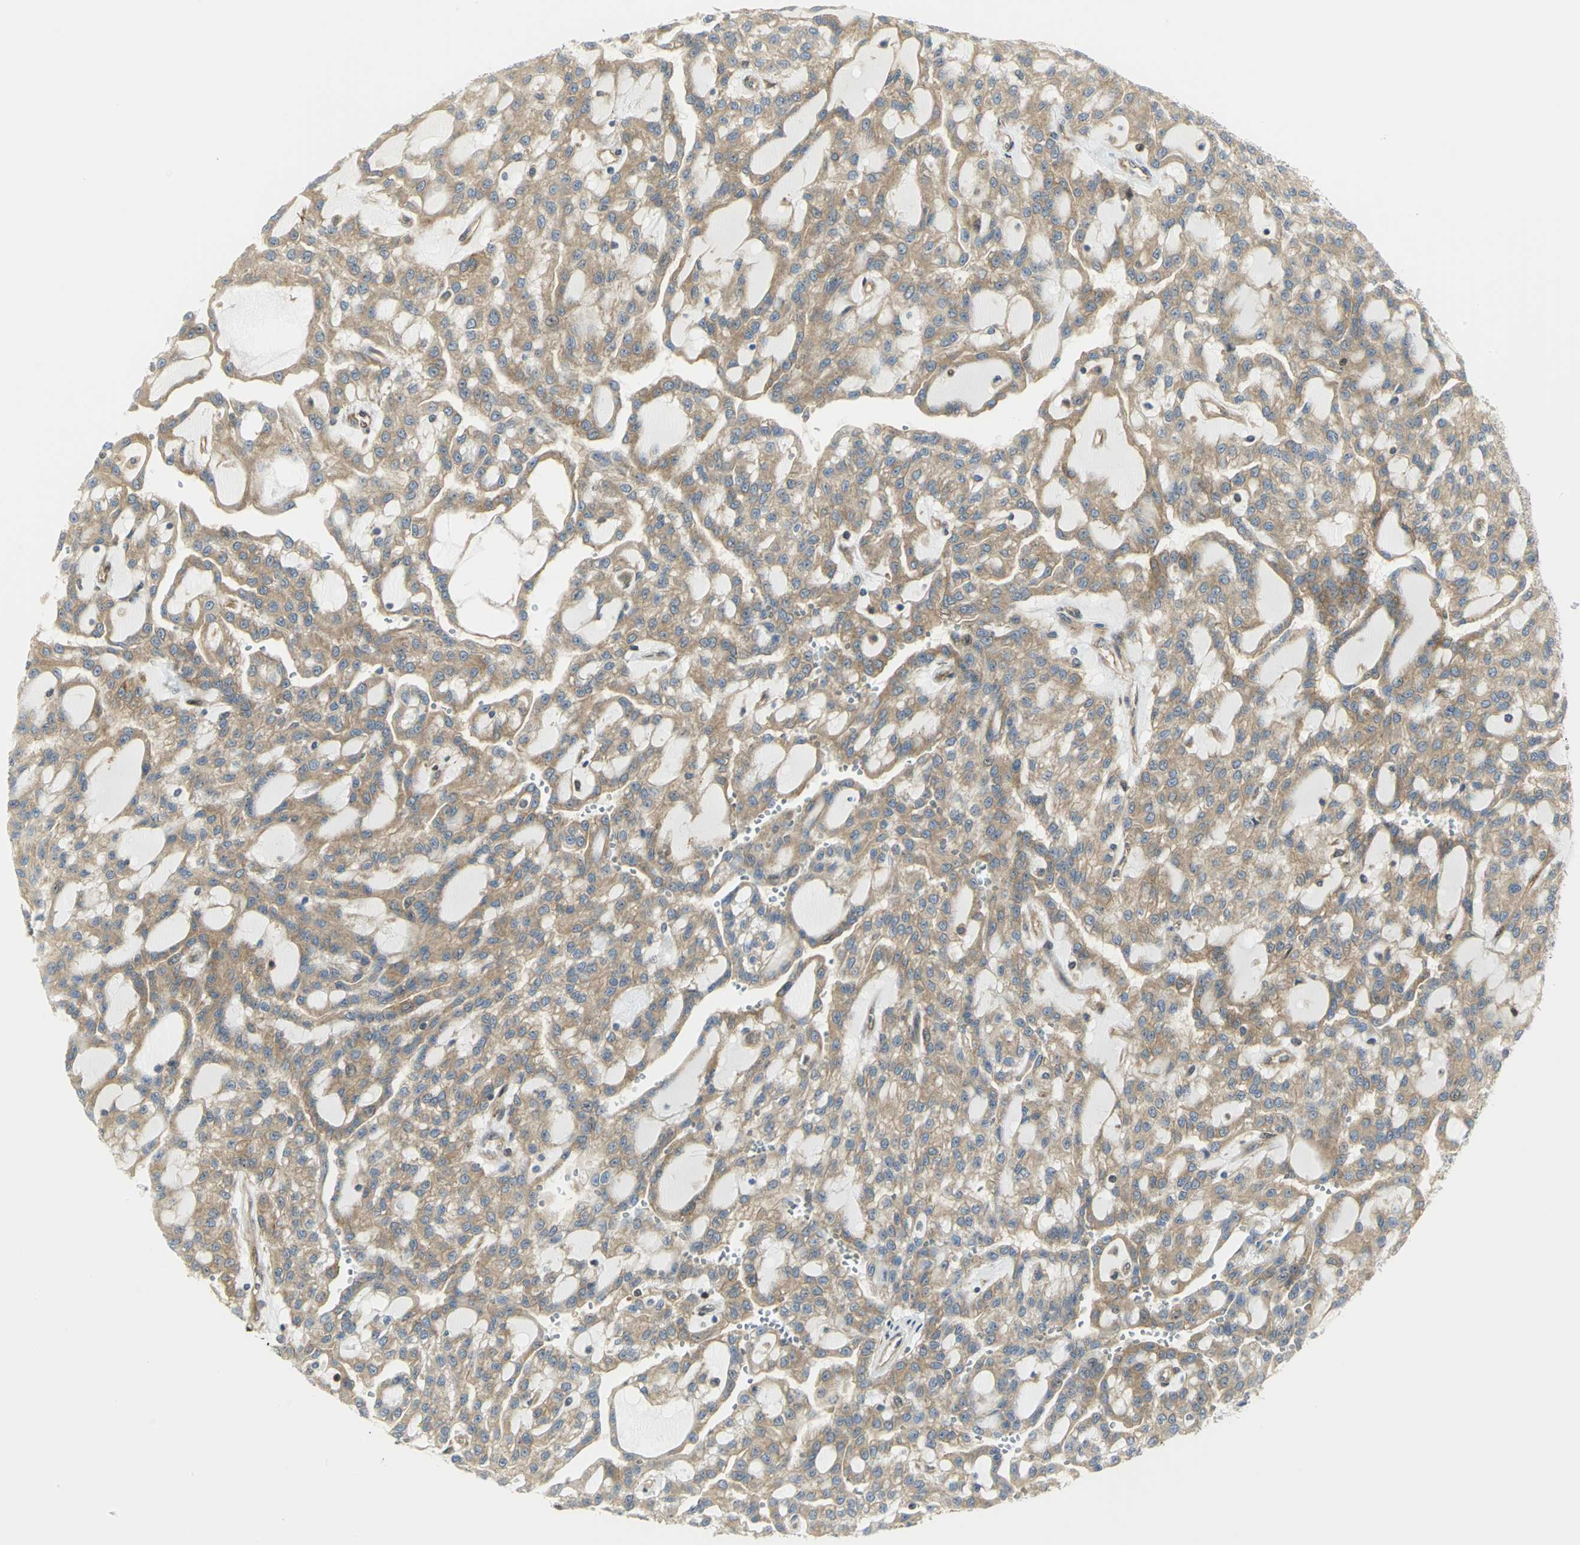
{"staining": {"intensity": "moderate", "quantity": ">75%", "location": "cytoplasmic/membranous"}, "tissue": "renal cancer", "cell_type": "Tumor cells", "image_type": "cancer", "snomed": [{"axis": "morphology", "description": "Adenocarcinoma, NOS"}, {"axis": "topography", "description": "Kidney"}], "caption": "About >75% of tumor cells in adenocarcinoma (renal) show moderate cytoplasmic/membranous protein staining as visualized by brown immunohistochemical staining.", "gene": "EEA1", "patient": {"sex": "male", "age": 63}}